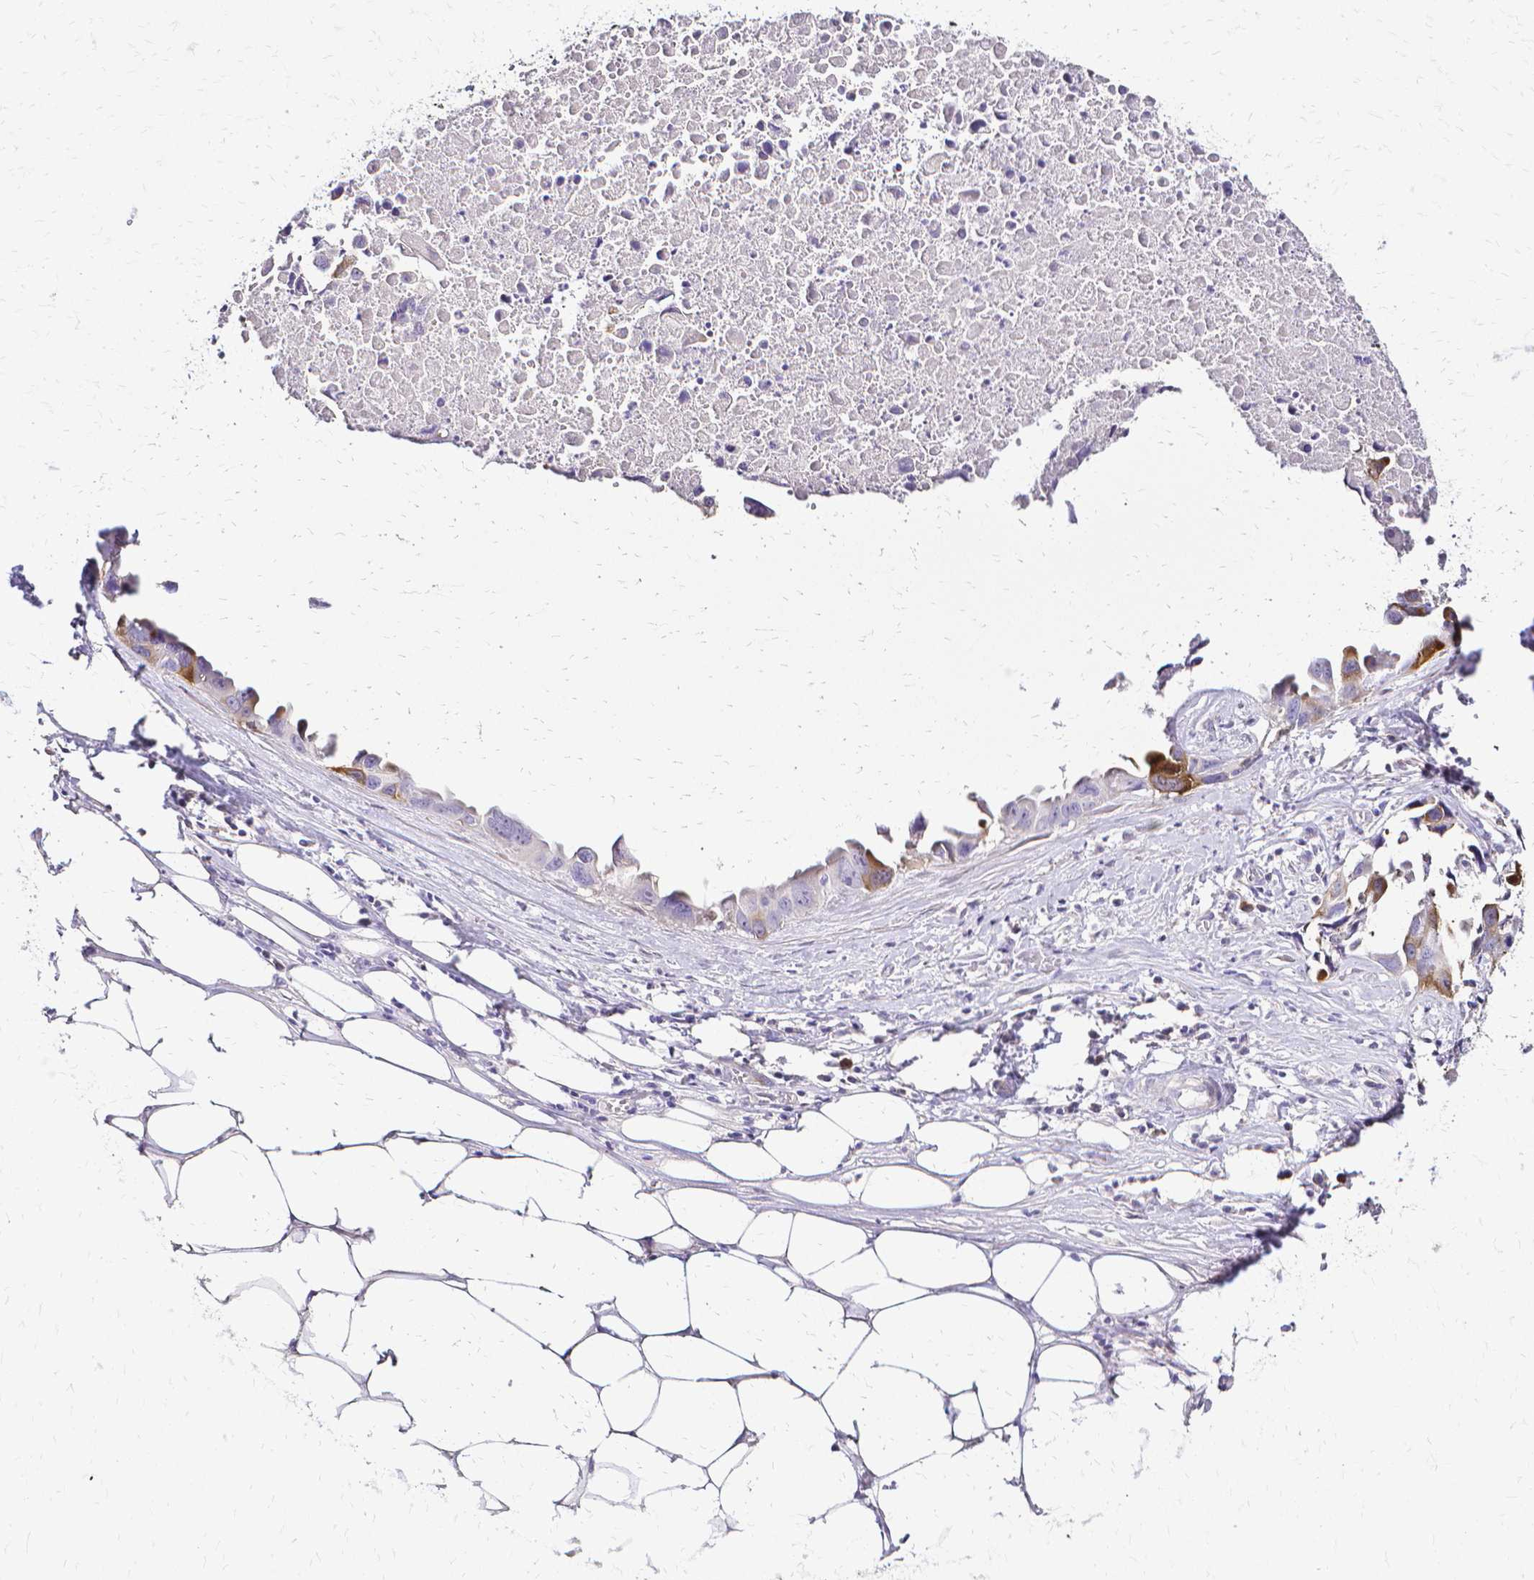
{"staining": {"intensity": "moderate", "quantity": "<25%", "location": "cytoplasmic/membranous"}, "tissue": "lung cancer", "cell_type": "Tumor cells", "image_type": "cancer", "snomed": [{"axis": "morphology", "description": "Adenocarcinoma, NOS"}, {"axis": "topography", "description": "Lymph node"}, {"axis": "topography", "description": "Lung"}], "caption": "Immunohistochemistry (DAB (3,3'-diaminobenzidine)) staining of human lung cancer shows moderate cytoplasmic/membranous protein expression in about <25% of tumor cells. The protein of interest is shown in brown color, while the nuclei are stained blue.", "gene": "CCNB1", "patient": {"sex": "male", "age": 64}}